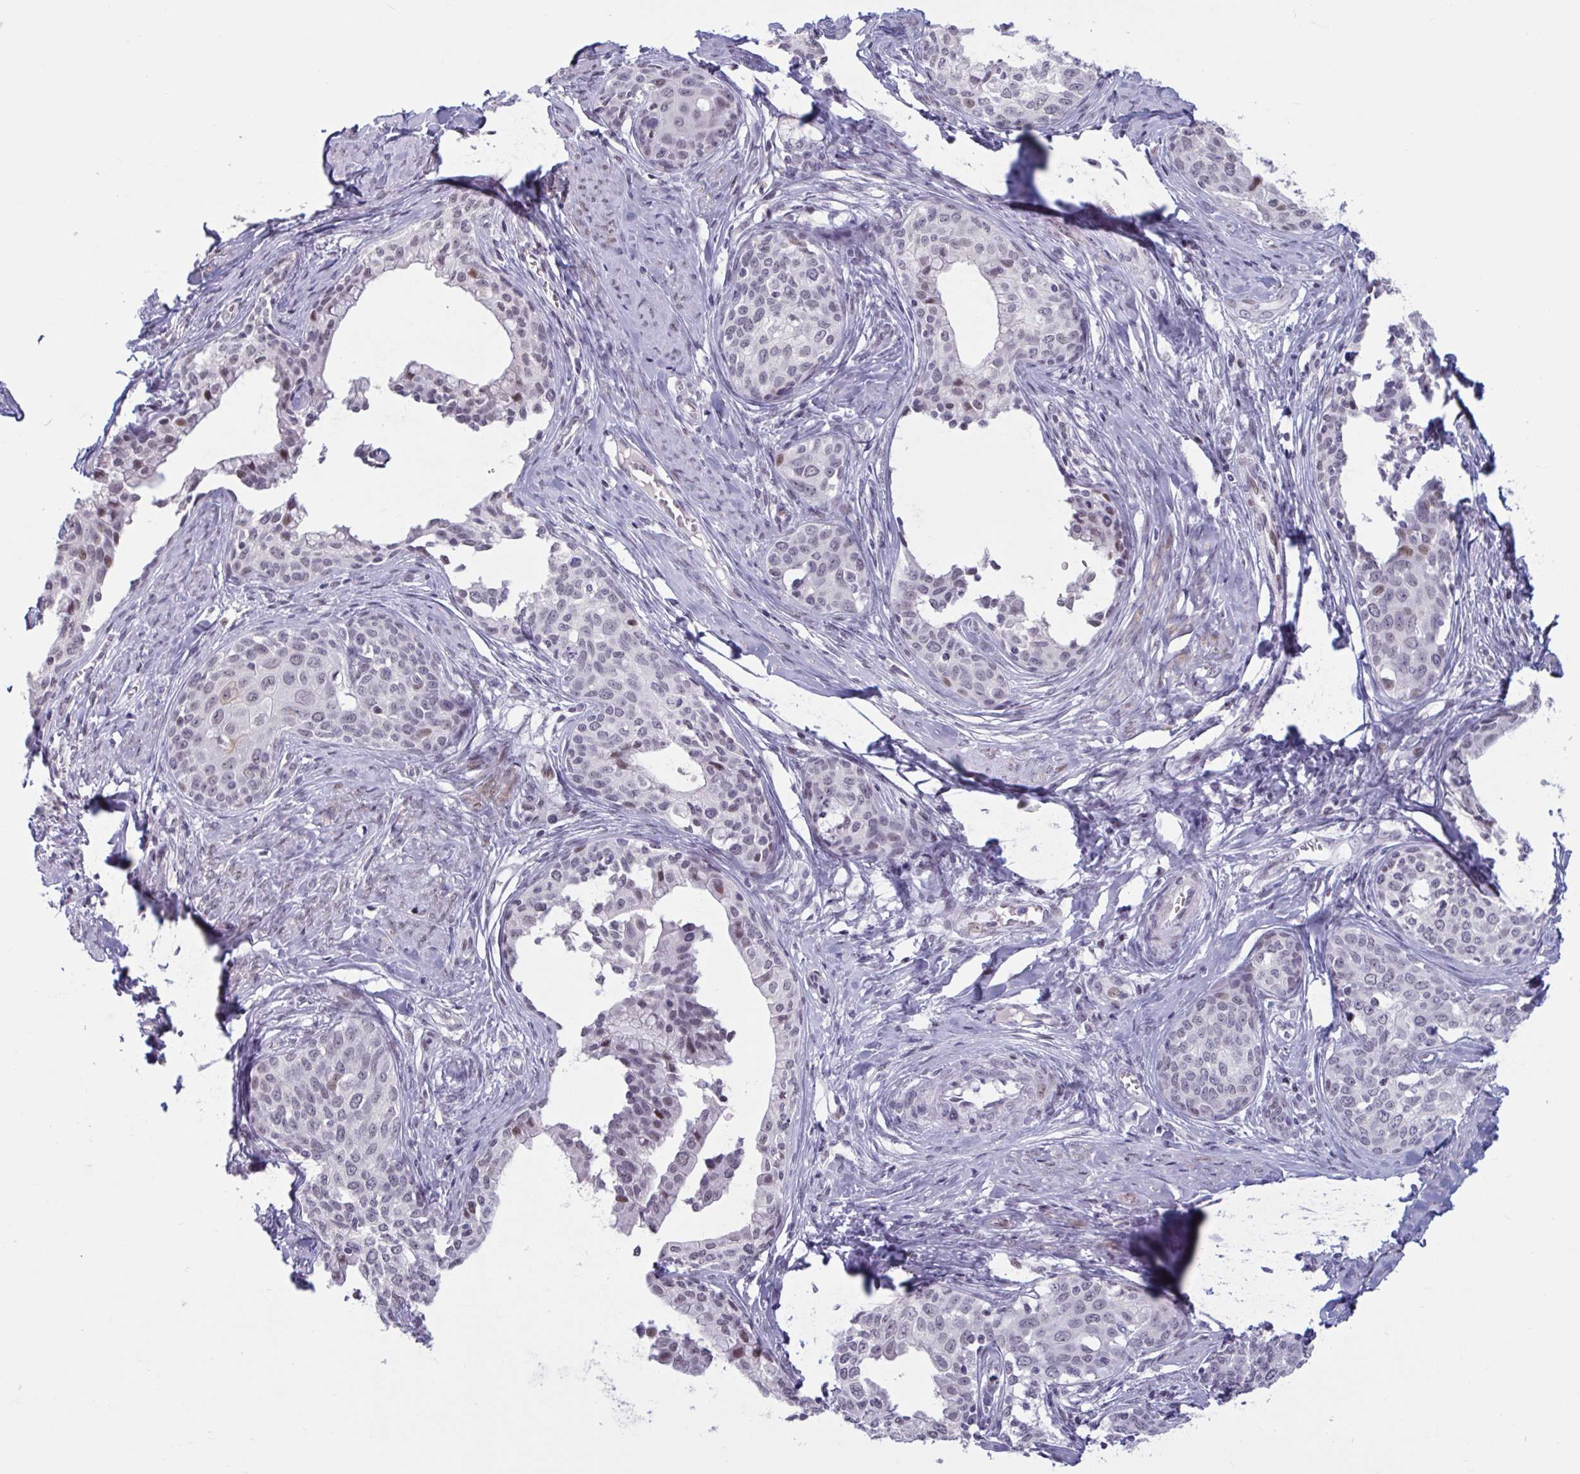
{"staining": {"intensity": "weak", "quantity": "<25%", "location": "nuclear"}, "tissue": "cervical cancer", "cell_type": "Tumor cells", "image_type": "cancer", "snomed": [{"axis": "morphology", "description": "Squamous cell carcinoma, NOS"}, {"axis": "morphology", "description": "Adenocarcinoma, NOS"}, {"axis": "topography", "description": "Cervix"}], "caption": "This is an IHC micrograph of cervical cancer. There is no expression in tumor cells.", "gene": "HSD17B6", "patient": {"sex": "female", "age": 52}}